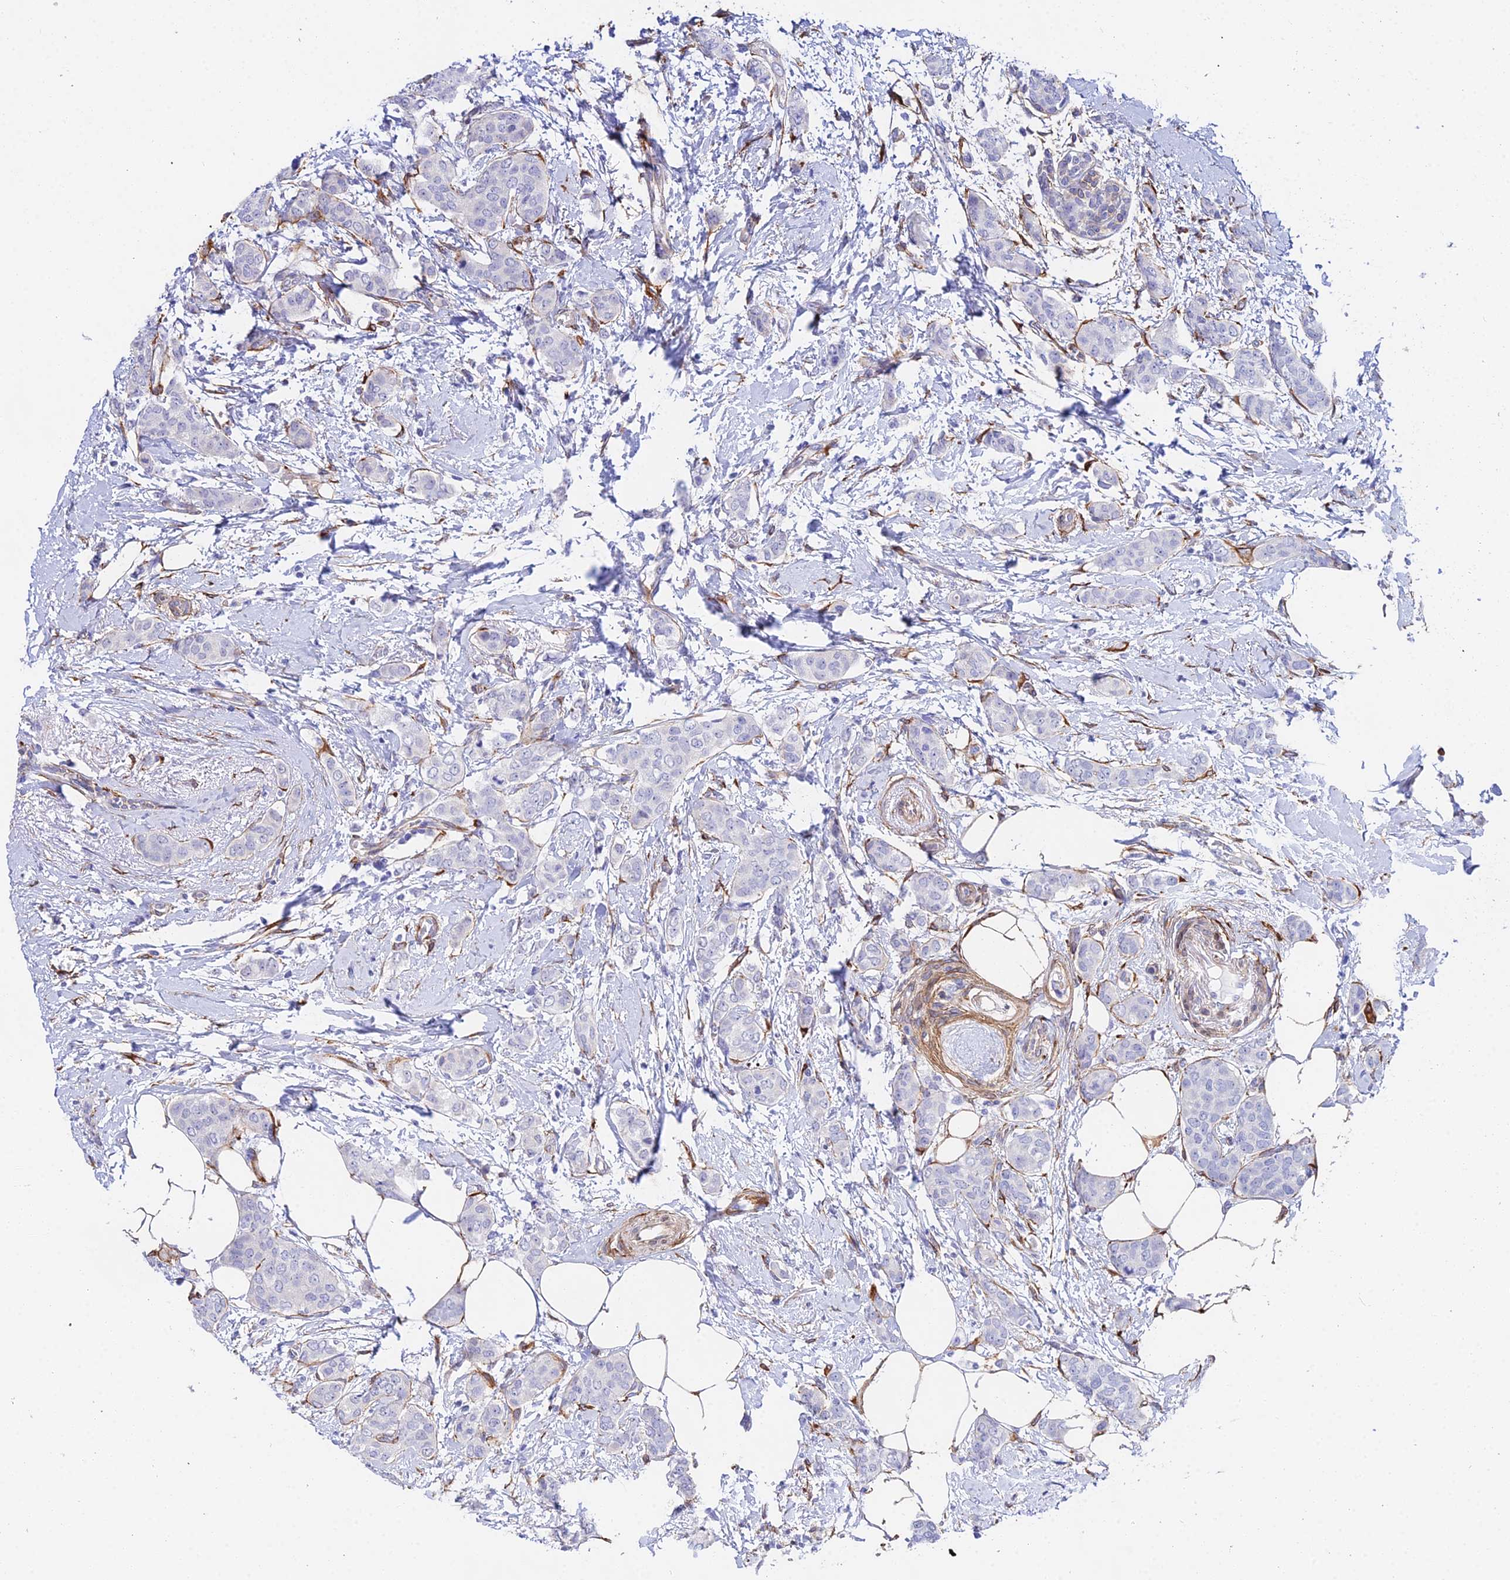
{"staining": {"intensity": "negative", "quantity": "none", "location": "none"}, "tissue": "breast cancer", "cell_type": "Tumor cells", "image_type": "cancer", "snomed": [{"axis": "morphology", "description": "Duct carcinoma"}, {"axis": "topography", "description": "Breast"}], "caption": "Tumor cells are negative for brown protein staining in breast cancer.", "gene": "MXRA7", "patient": {"sex": "female", "age": 72}}